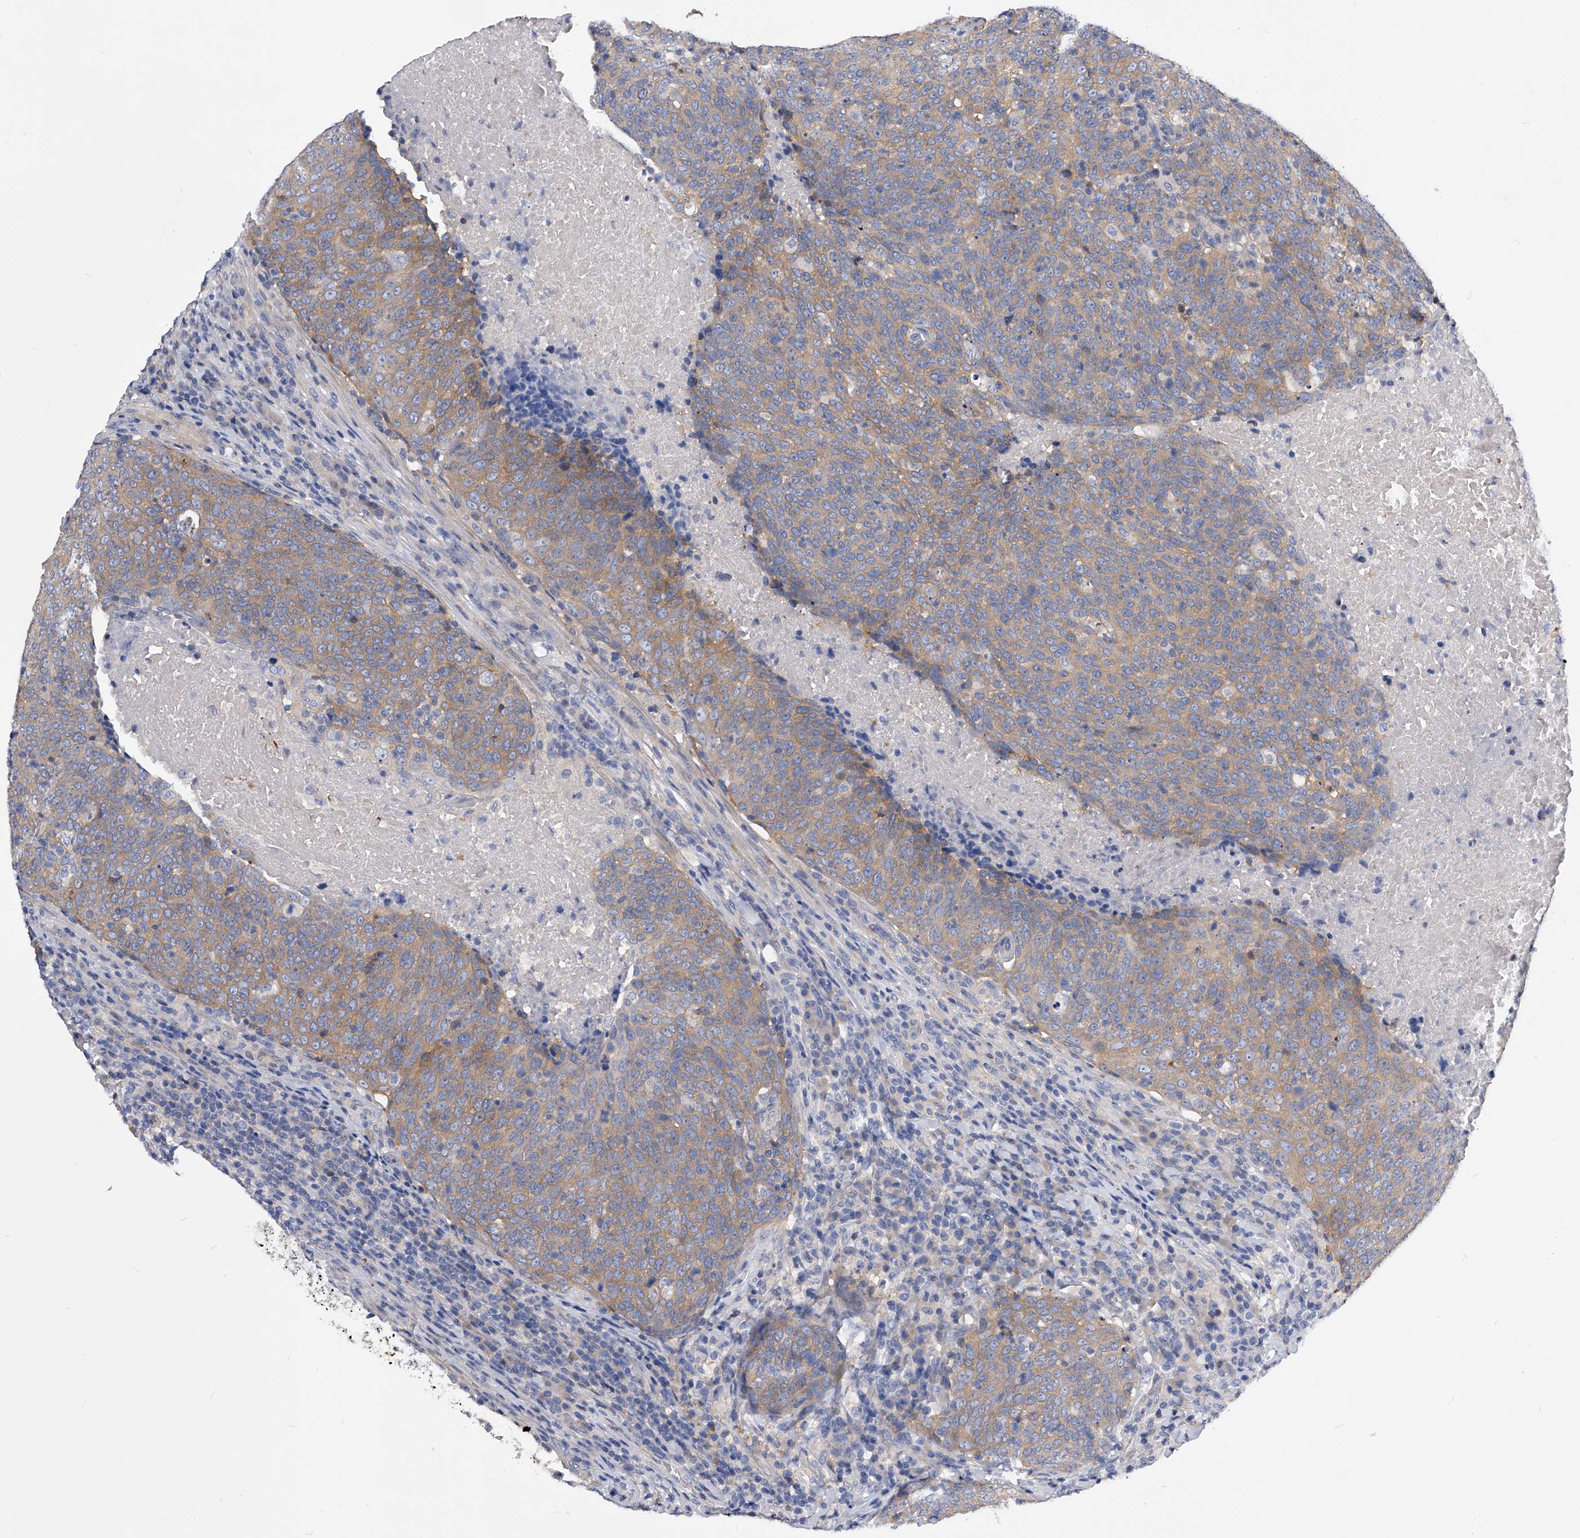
{"staining": {"intensity": "moderate", "quantity": ">75%", "location": "cytoplasmic/membranous"}, "tissue": "head and neck cancer", "cell_type": "Tumor cells", "image_type": "cancer", "snomed": [{"axis": "morphology", "description": "Squamous cell carcinoma, NOS"}, {"axis": "morphology", "description": "Squamous cell carcinoma, metastatic, NOS"}, {"axis": "topography", "description": "Lymph node"}, {"axis": "topography", "description": "Head-Neck"}], "caption": "A histopathology image of human head and neck squamous cell carcinoma stained for a protein exhibits moderate cytoplasmic/membranous brown staining in tumor cells. Nuclei are stained in blue.", "gene": "PPP5C", "patient": {"sex": "male", "age": 62}}